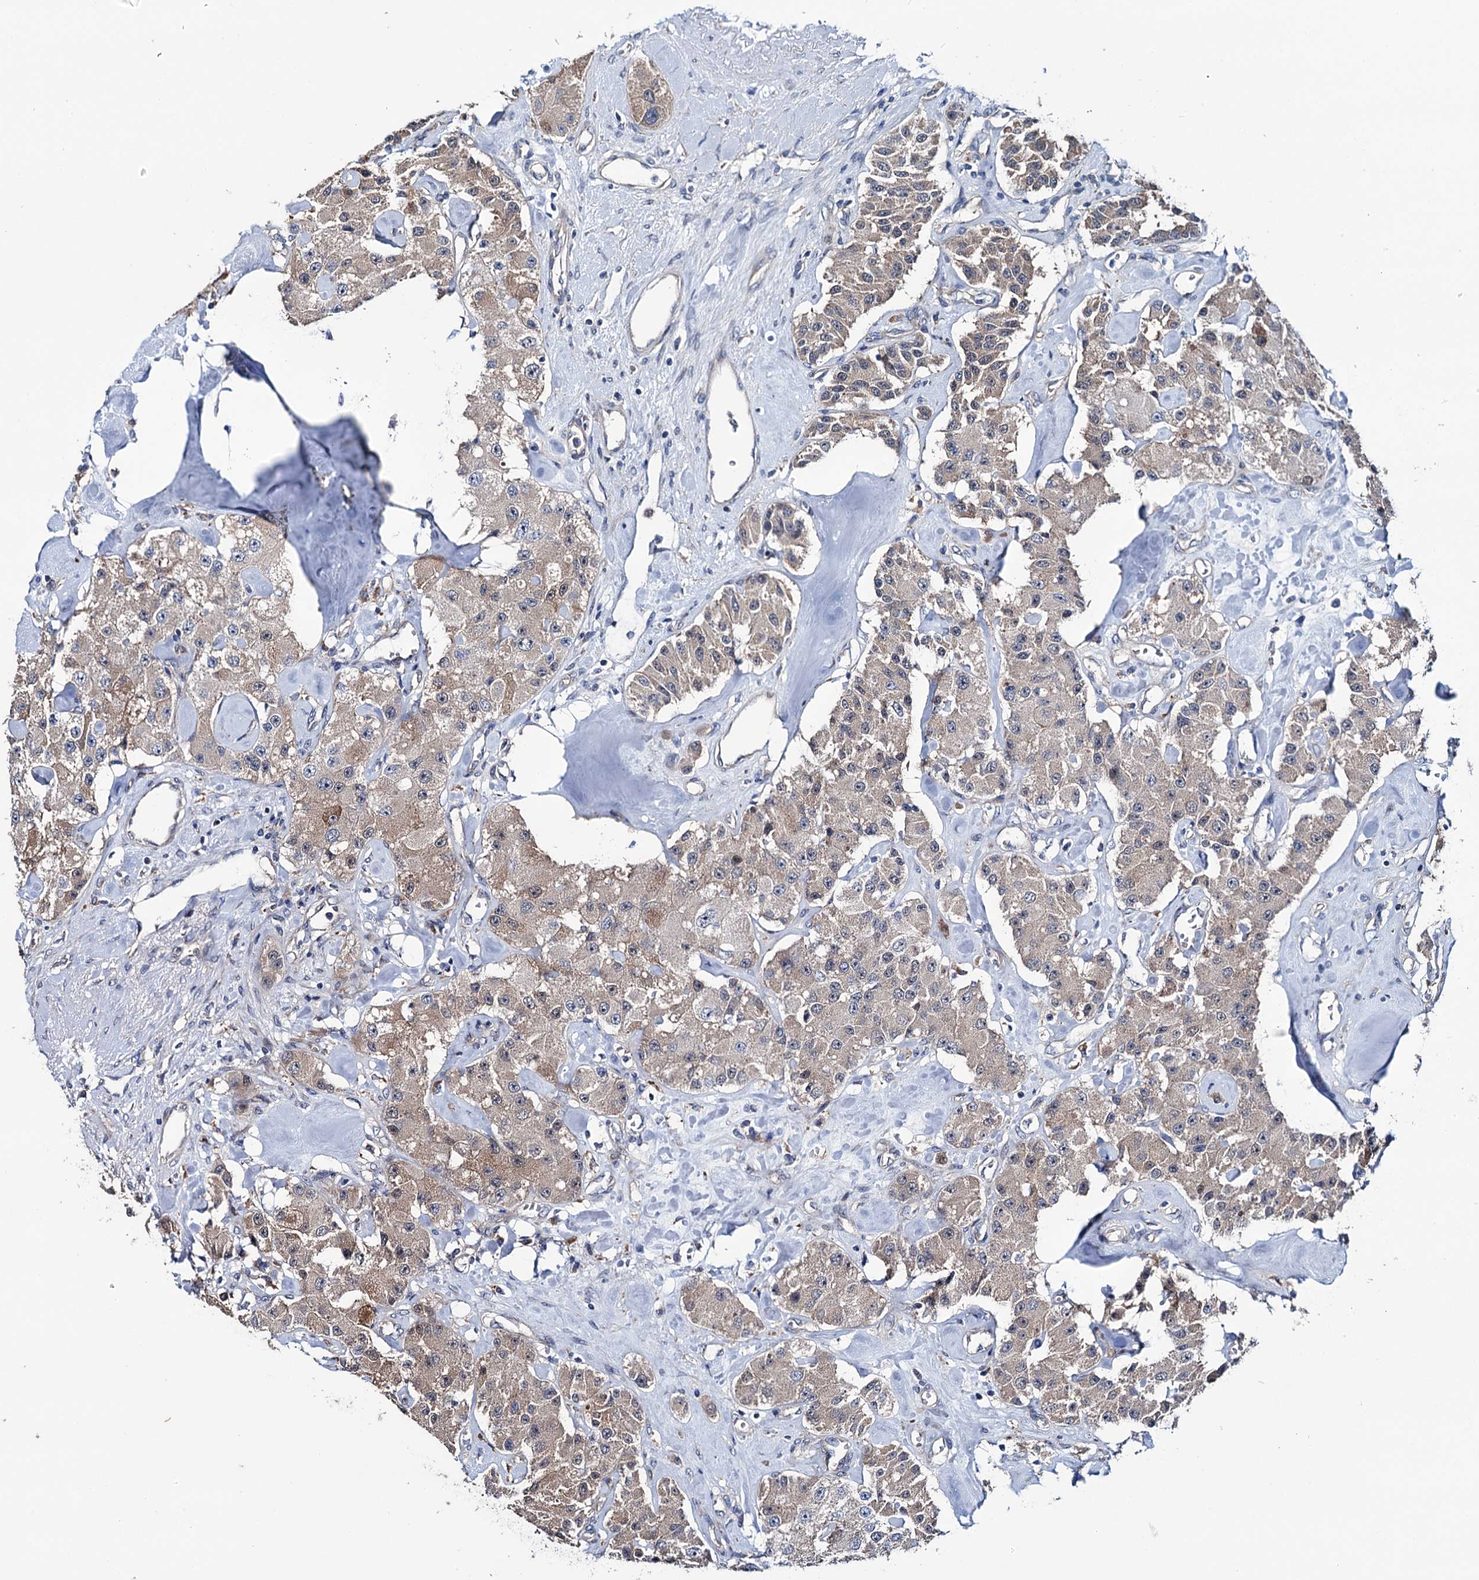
{"staining": {"intensity": "weak", "quantity": "25%-75%", "location": "cytoplasmic/membranous"}, "tissue": "carcinoid", "cell_type": "Tumor cells", "image_type": "cancer", "snomed": [{"axis": "morphology", "description": "Carcinoid, malignant, NOS"}, {"axis": "topography", "description": "Pancreas"}], "caption": "A photomicrograph of malignant carcinoid stained for a protein reveals weak cytoplasmic/membranous brown staining in tumor cells. The protein is stained brown, and the nuclei are stained in blue (DAB IHC with brightfield microscopy, high magnification).", "gene": "EYA4", "patient": {"sex": "male", "age": 41}}